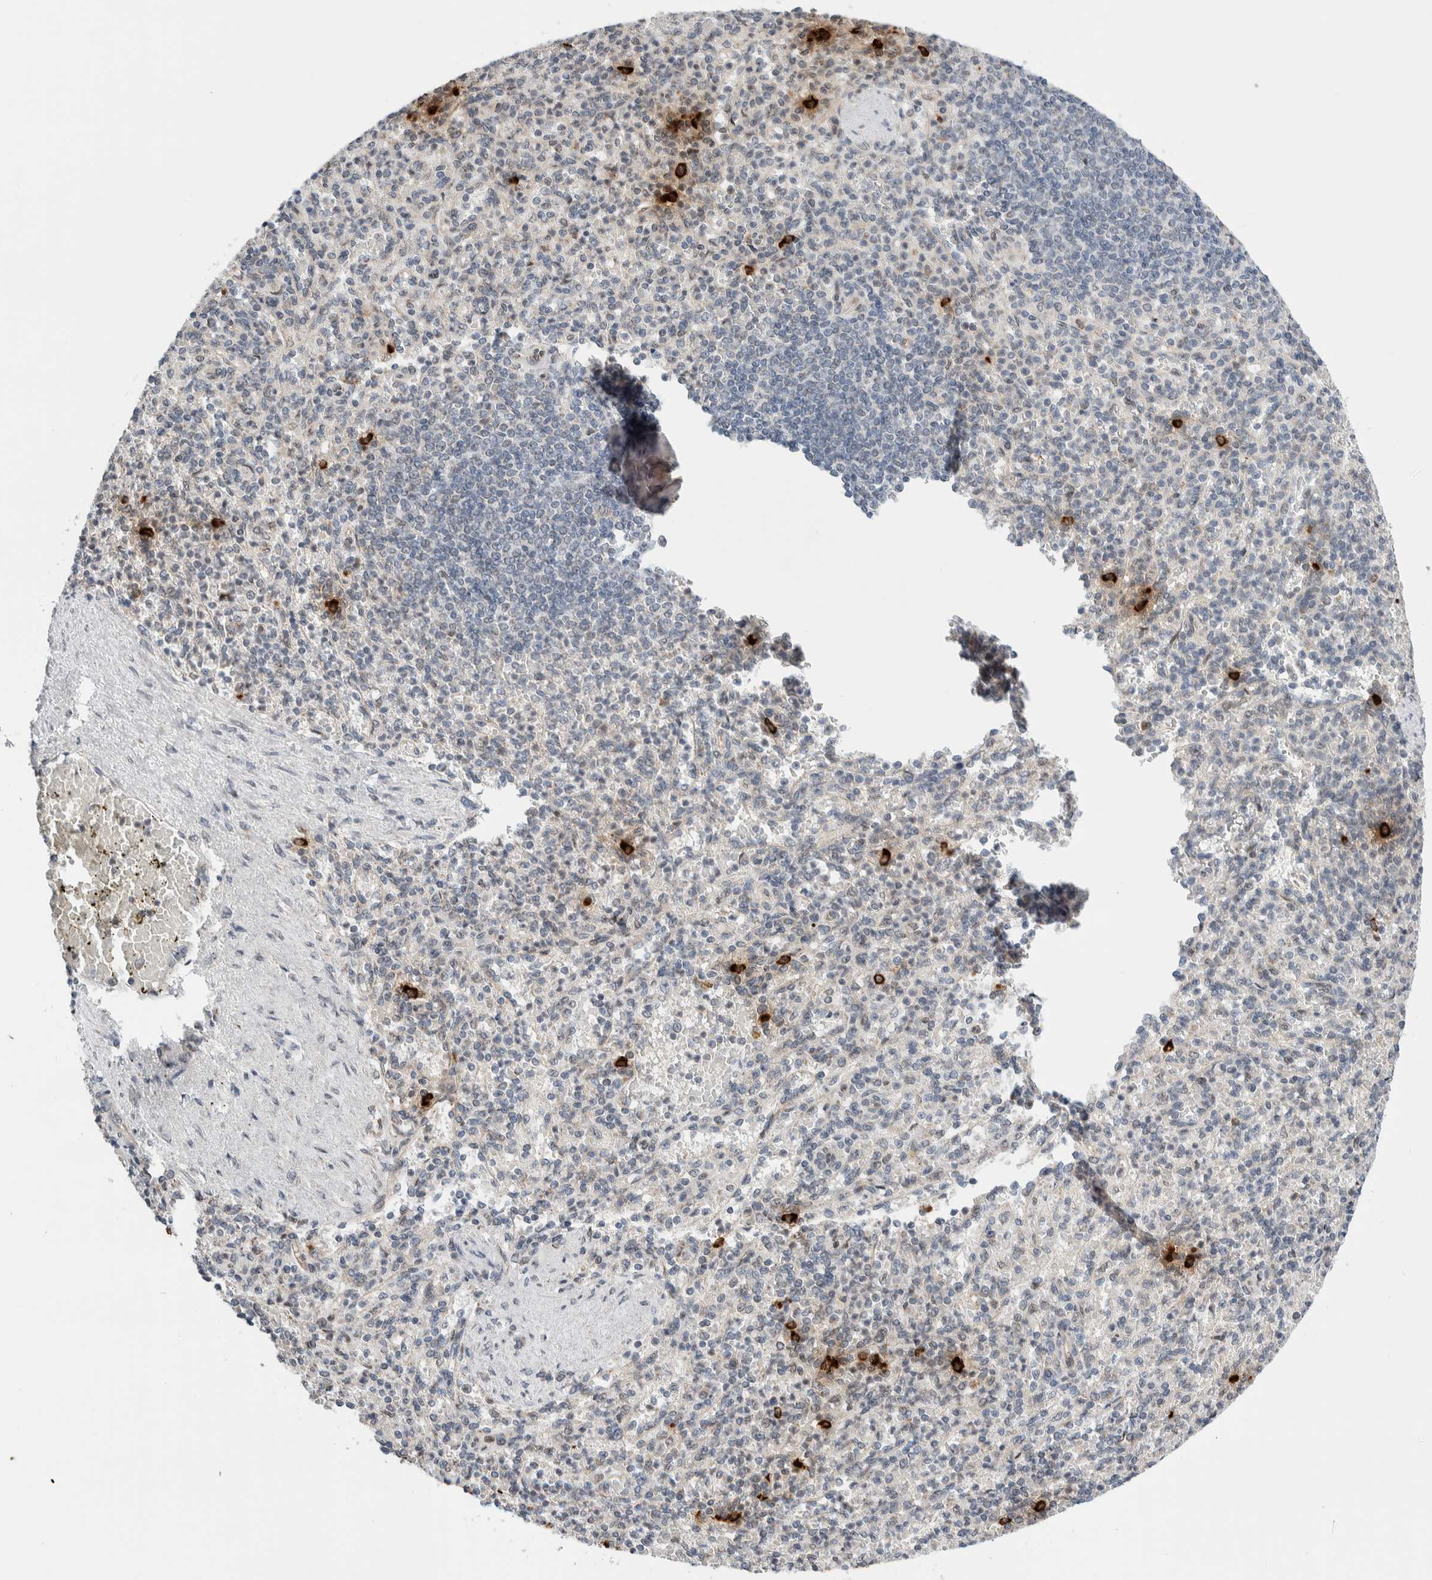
{"staining": {"intensity": "negative", "quantity": "none", "location": "none"}, "tissue": "spleen", "cell_type": "Cells in red pulp", "image_type": "normal", "snomed": [{"axis": "morphology", "description": "Normal tissue, NOS"}, {"axis": "topography", "description": "Spleen"}], "caption": "High power microscopy micrograph of an immunohistochemistry (IHC) micrograph of benign spleen, revealing no significant expression in cells in red pulp.", "gene": "NEUROD1", "patient": {"sex": "female", "age": 74}}